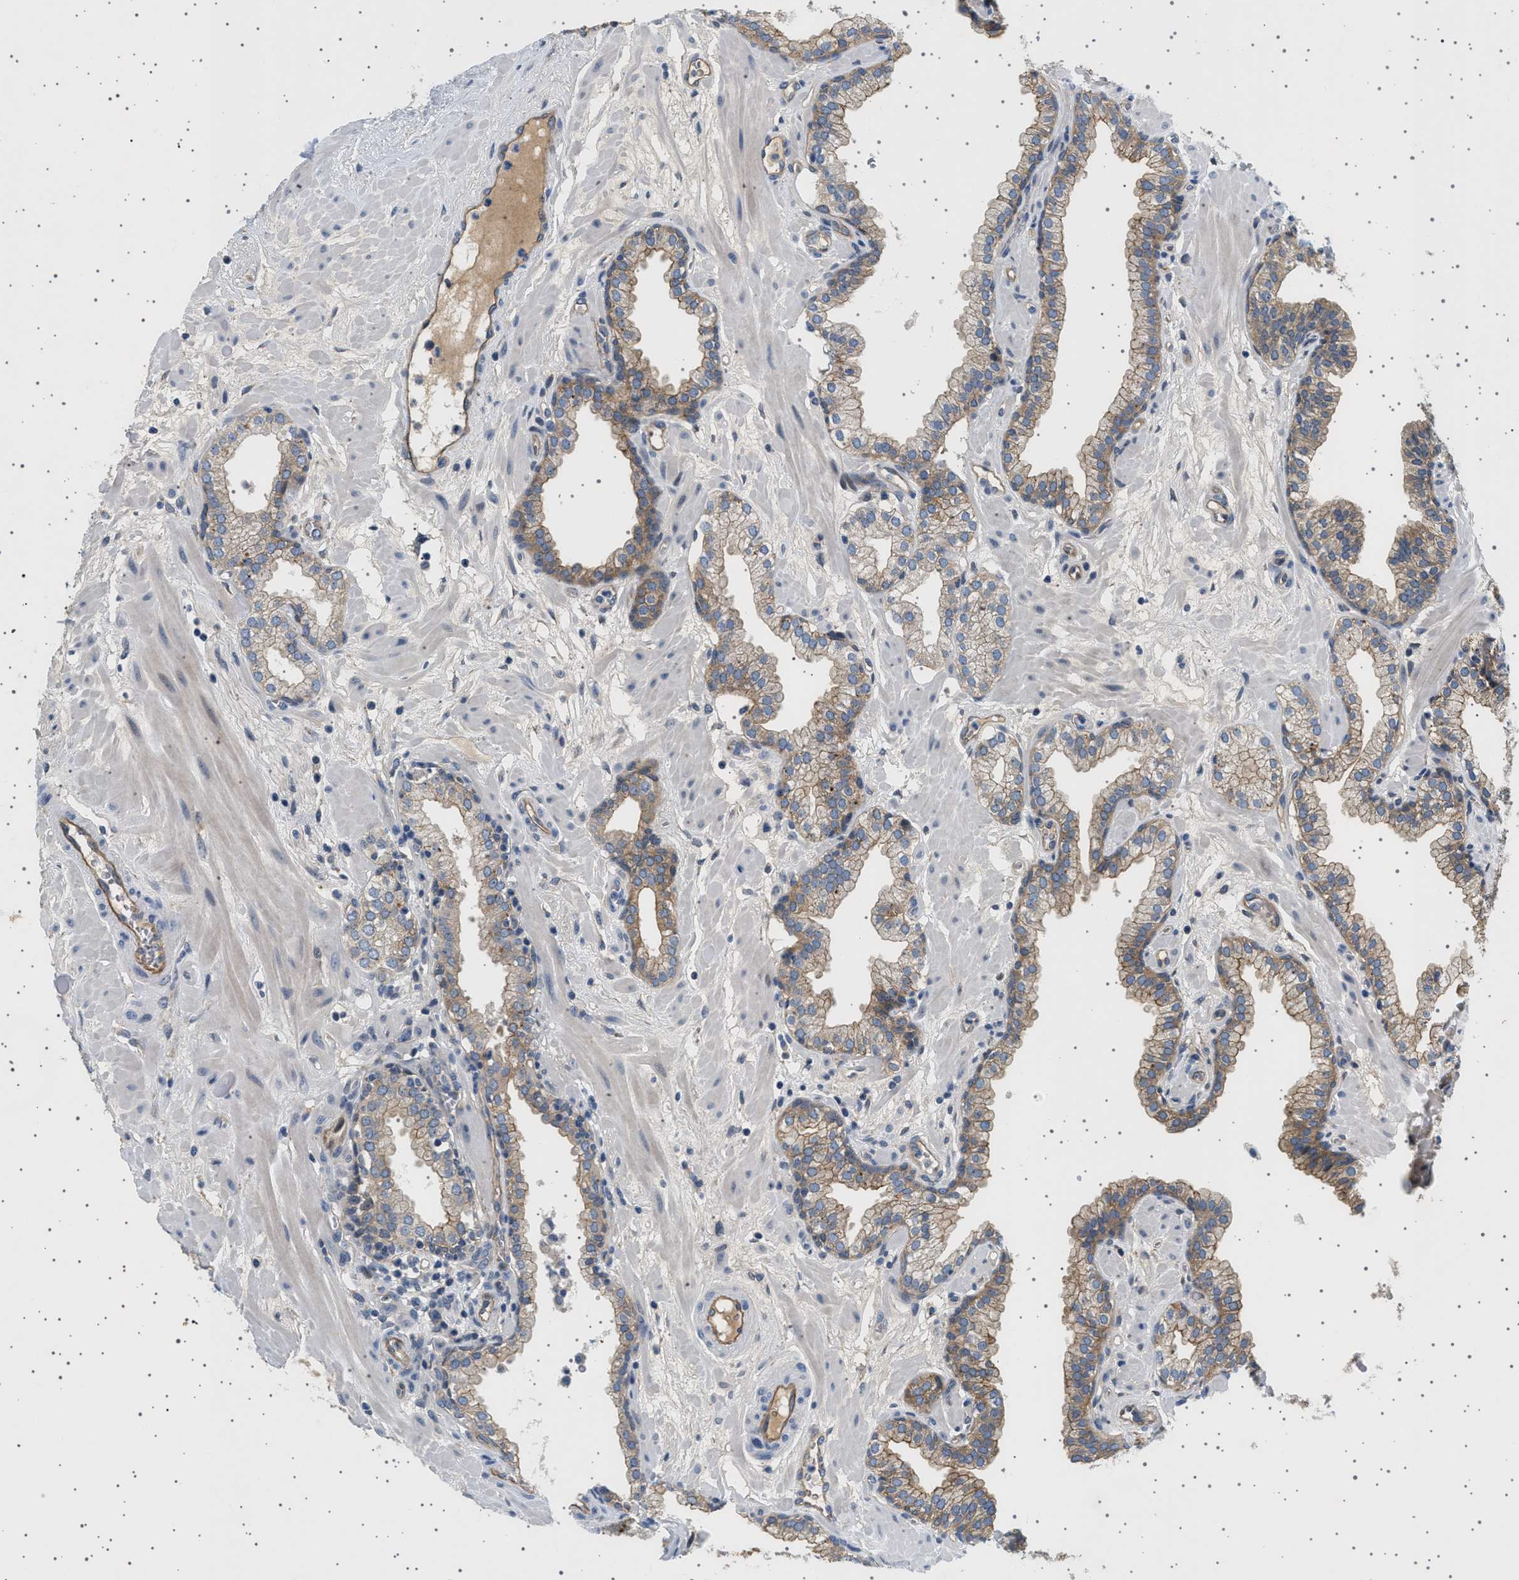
{"staining": {"intensity": "moderate", "quantity": ">75%", "location": "cytoplasmic/membranous"}, "tissue": "prostate", "cell_type": "Glandular cells", "image_type": "normal", "snomed": [{"axis": "morphology", "description": "Normal tissue, NOS"}, {"axis": "morphology", "description": "Urothelial carcinoma, Low grade"}, {"axis": "topography", "description": "Urinary bladder"}, {"axis": "topography", "description": "Prostate"}], "caption": "Approximately >75% of glandular cells in normal human prostate demonstrate moderate cytoplasmic/membranous protein expression as visualized by brown immunohistochemical staining.", "gene": "PLPP6", "patient": {"sex": "male", "age": 60}}